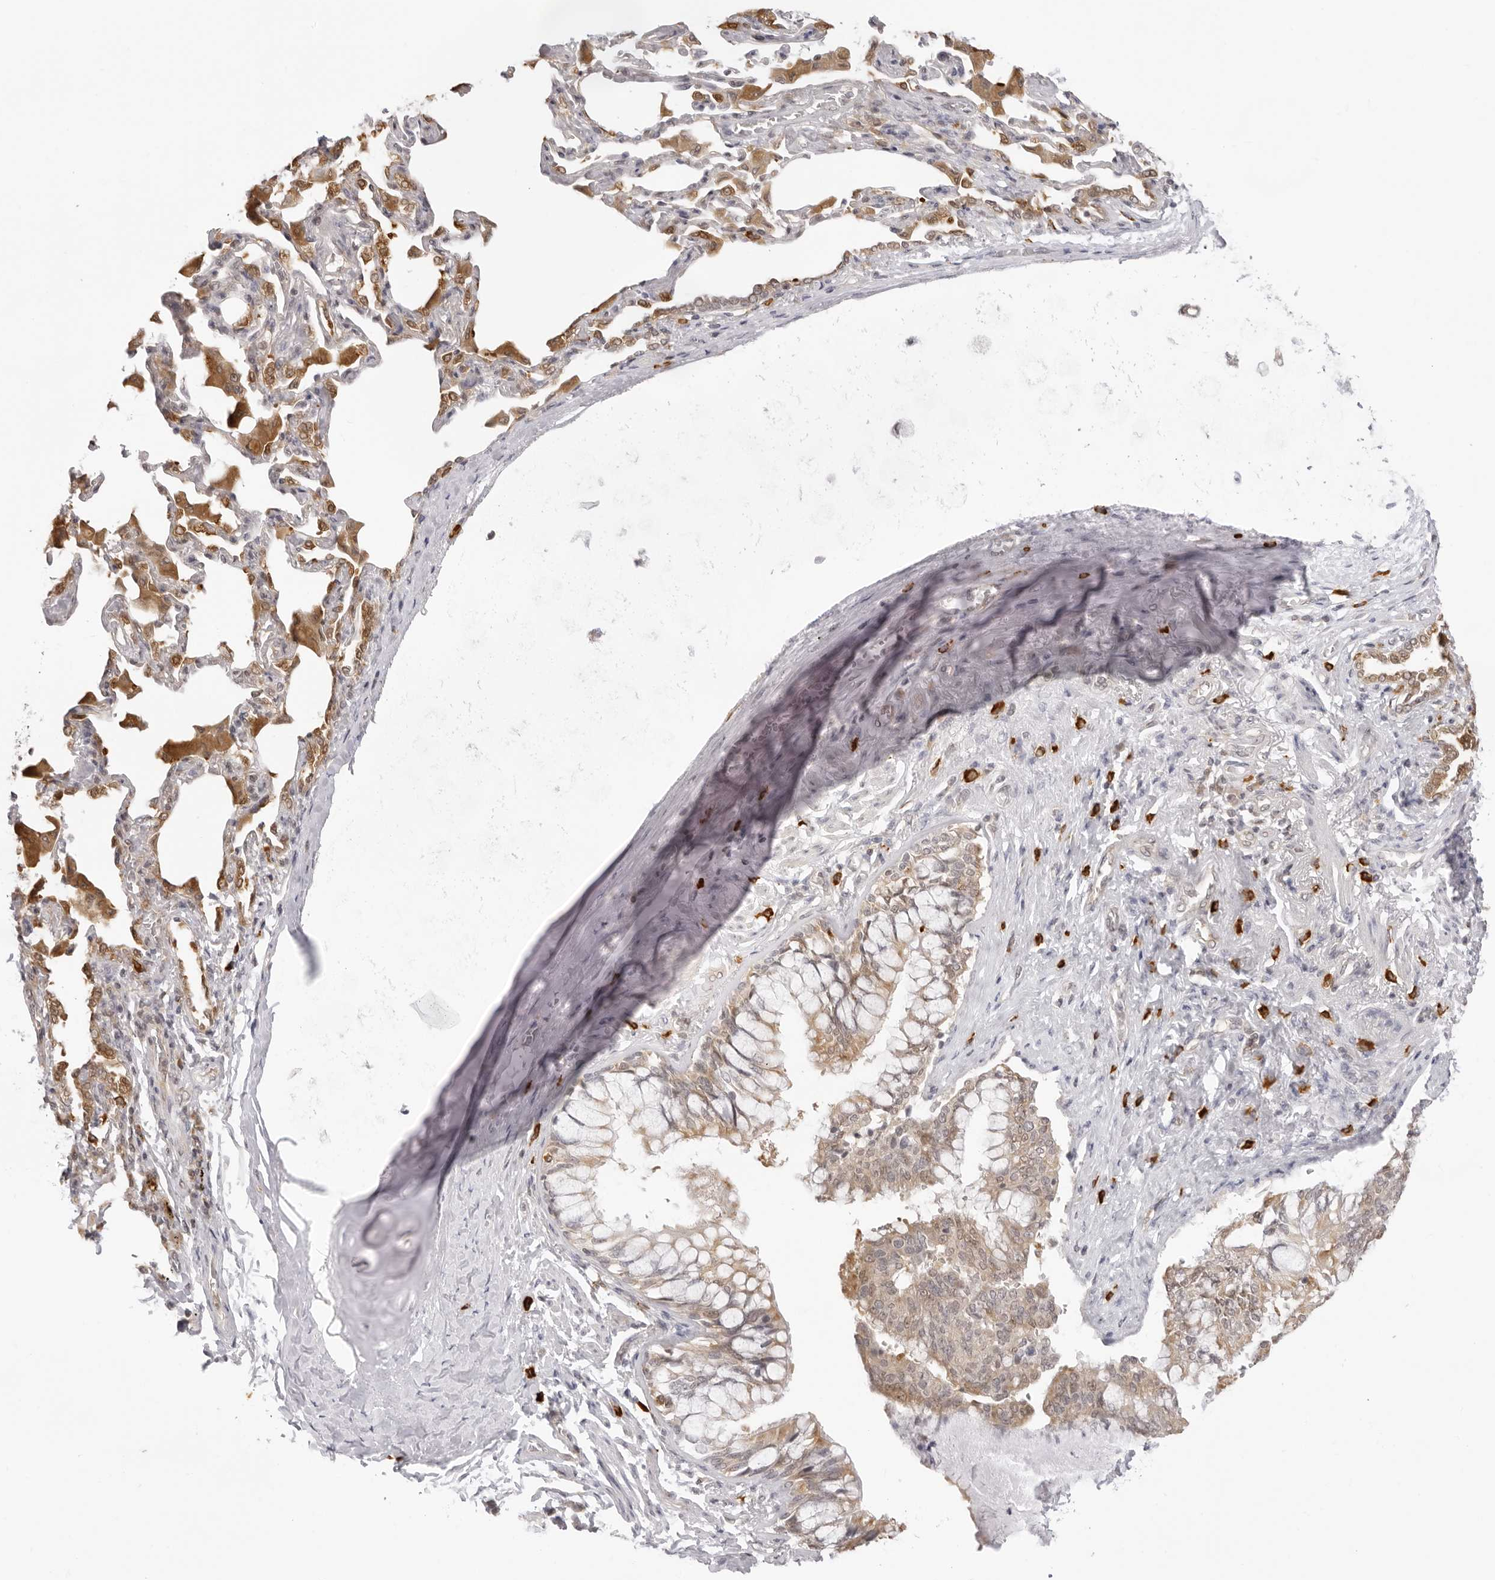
{"staining": {"intensity": "moderate", "quantity": ">75%", "location": "cytoplasmic/membranous"}, "tissue": "bronchus", "cell_type": "Respiratory epithelial cells", "image_type": "normal", "snomed": [{"axis": "morphology", "description": "Normal tissue, NOS"}, {"axis": "morphology", "description": "Inflammation, NOS"}, {"axis": "topography", "description": "Lung"}], "caption": "Immunohistochemistry (IHC) image of benign bronchus stained for a protein (brown), which exhibits medium levels of moderate cytoplasmic/membranous positivity in about >75% of respiratory epithelial cells.", "gene": "FDPS", "patient": {"sex": "female", "age": 46}}